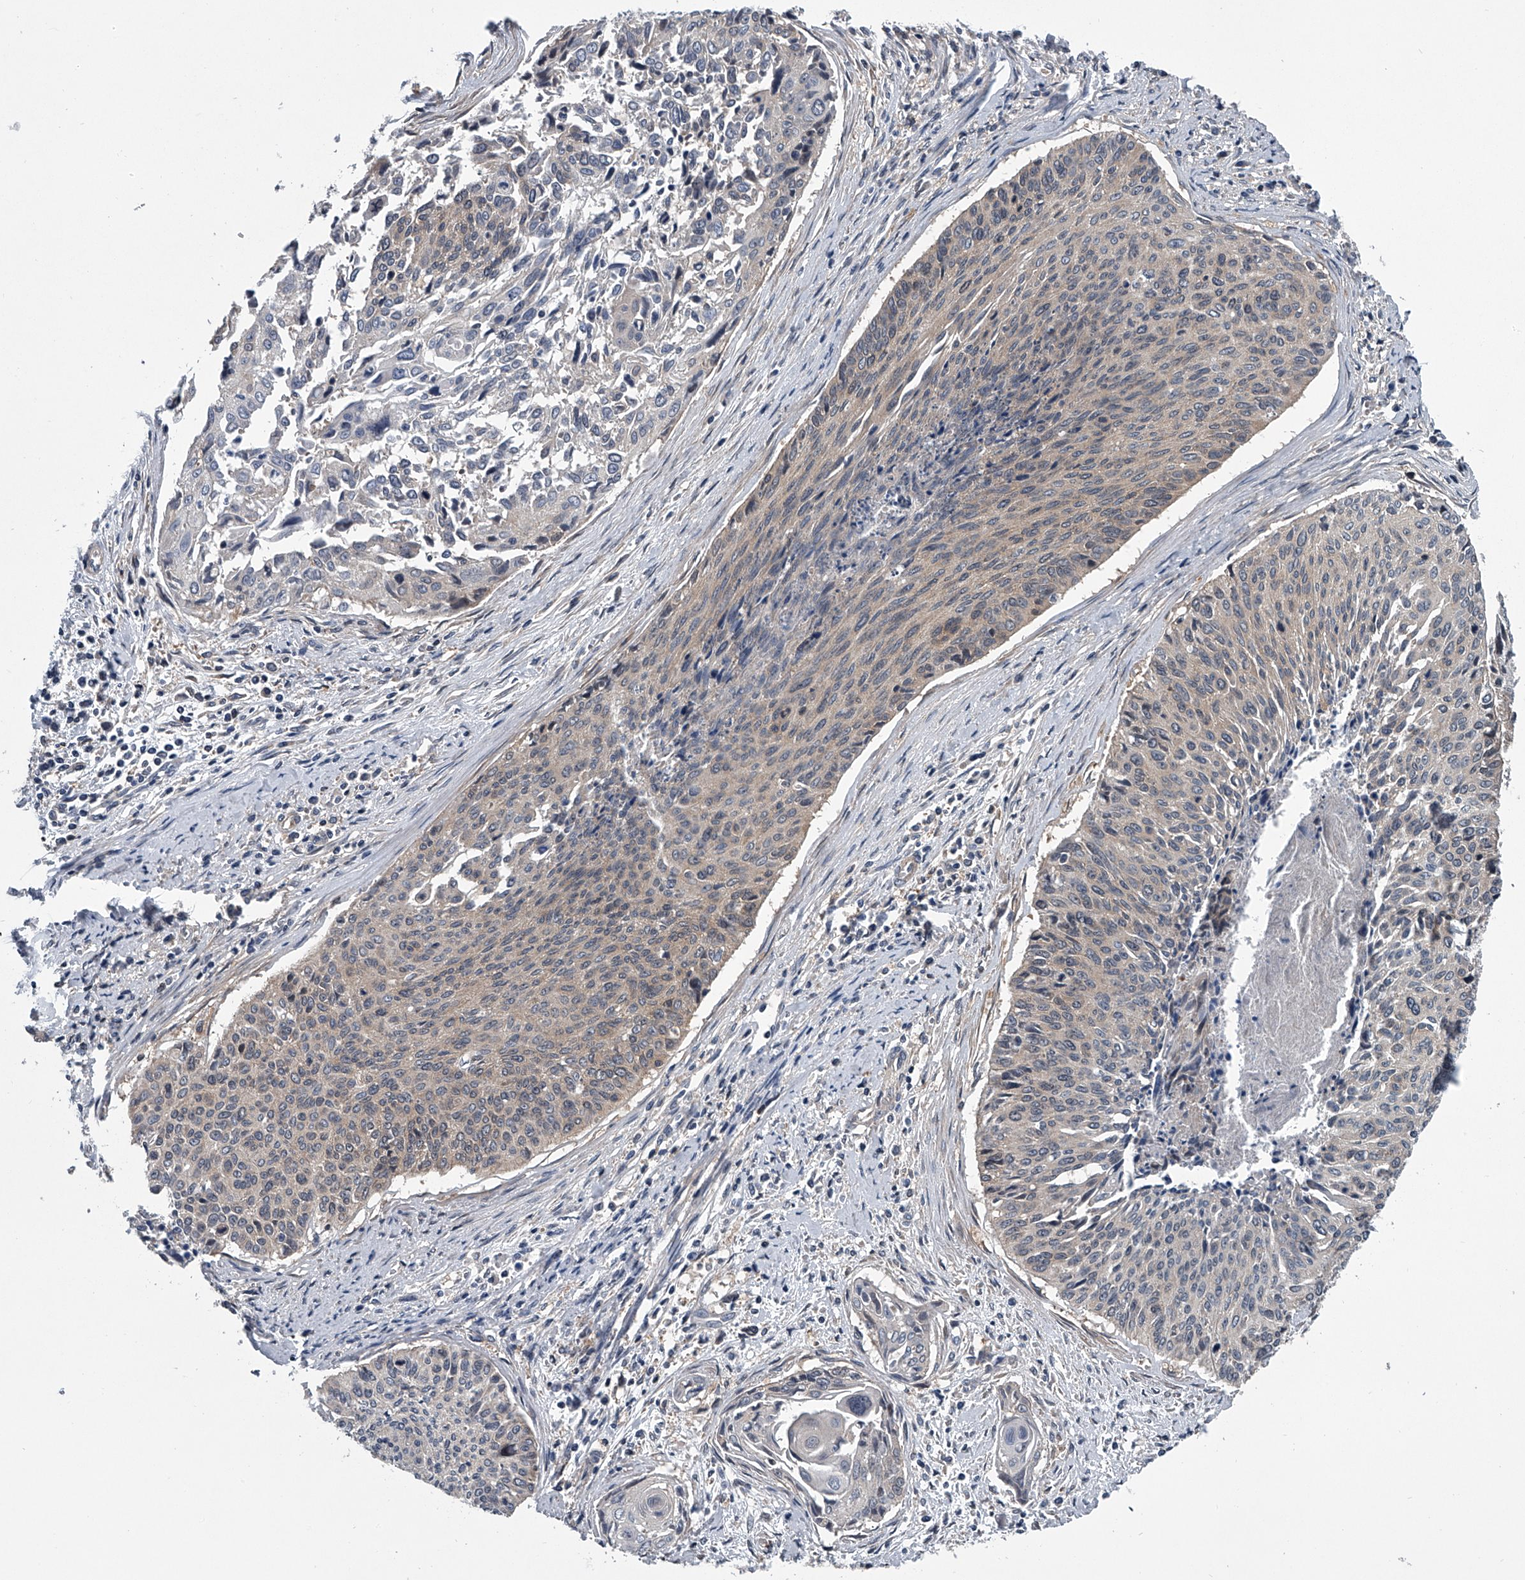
{"staining": {"intensity": "weak", "quantity": "<25%", "location": "cytoplasmic/membranous"}, "tissue": "cervical cancer", "cell_type": "Tumor cells", "image_type": "cancer", "snomed": [{"axis": "morphology", "description": "Squamous cell carcinoma, NOS"}, {"axis": "topography", "description": "Cervix"}], "caption": "High magnification brightfield microscopy of cervical cancer stained with DAB (3,3'-diaminobenzidine) (brown) and counterstained with hematoxylin (blue): tumor cells show no significant expression. (DAB IHC visualized using brightfield microscopy, high magnification).", "gene": "PPP2R5D", "patient": {"sex": "female", "age": 55}}